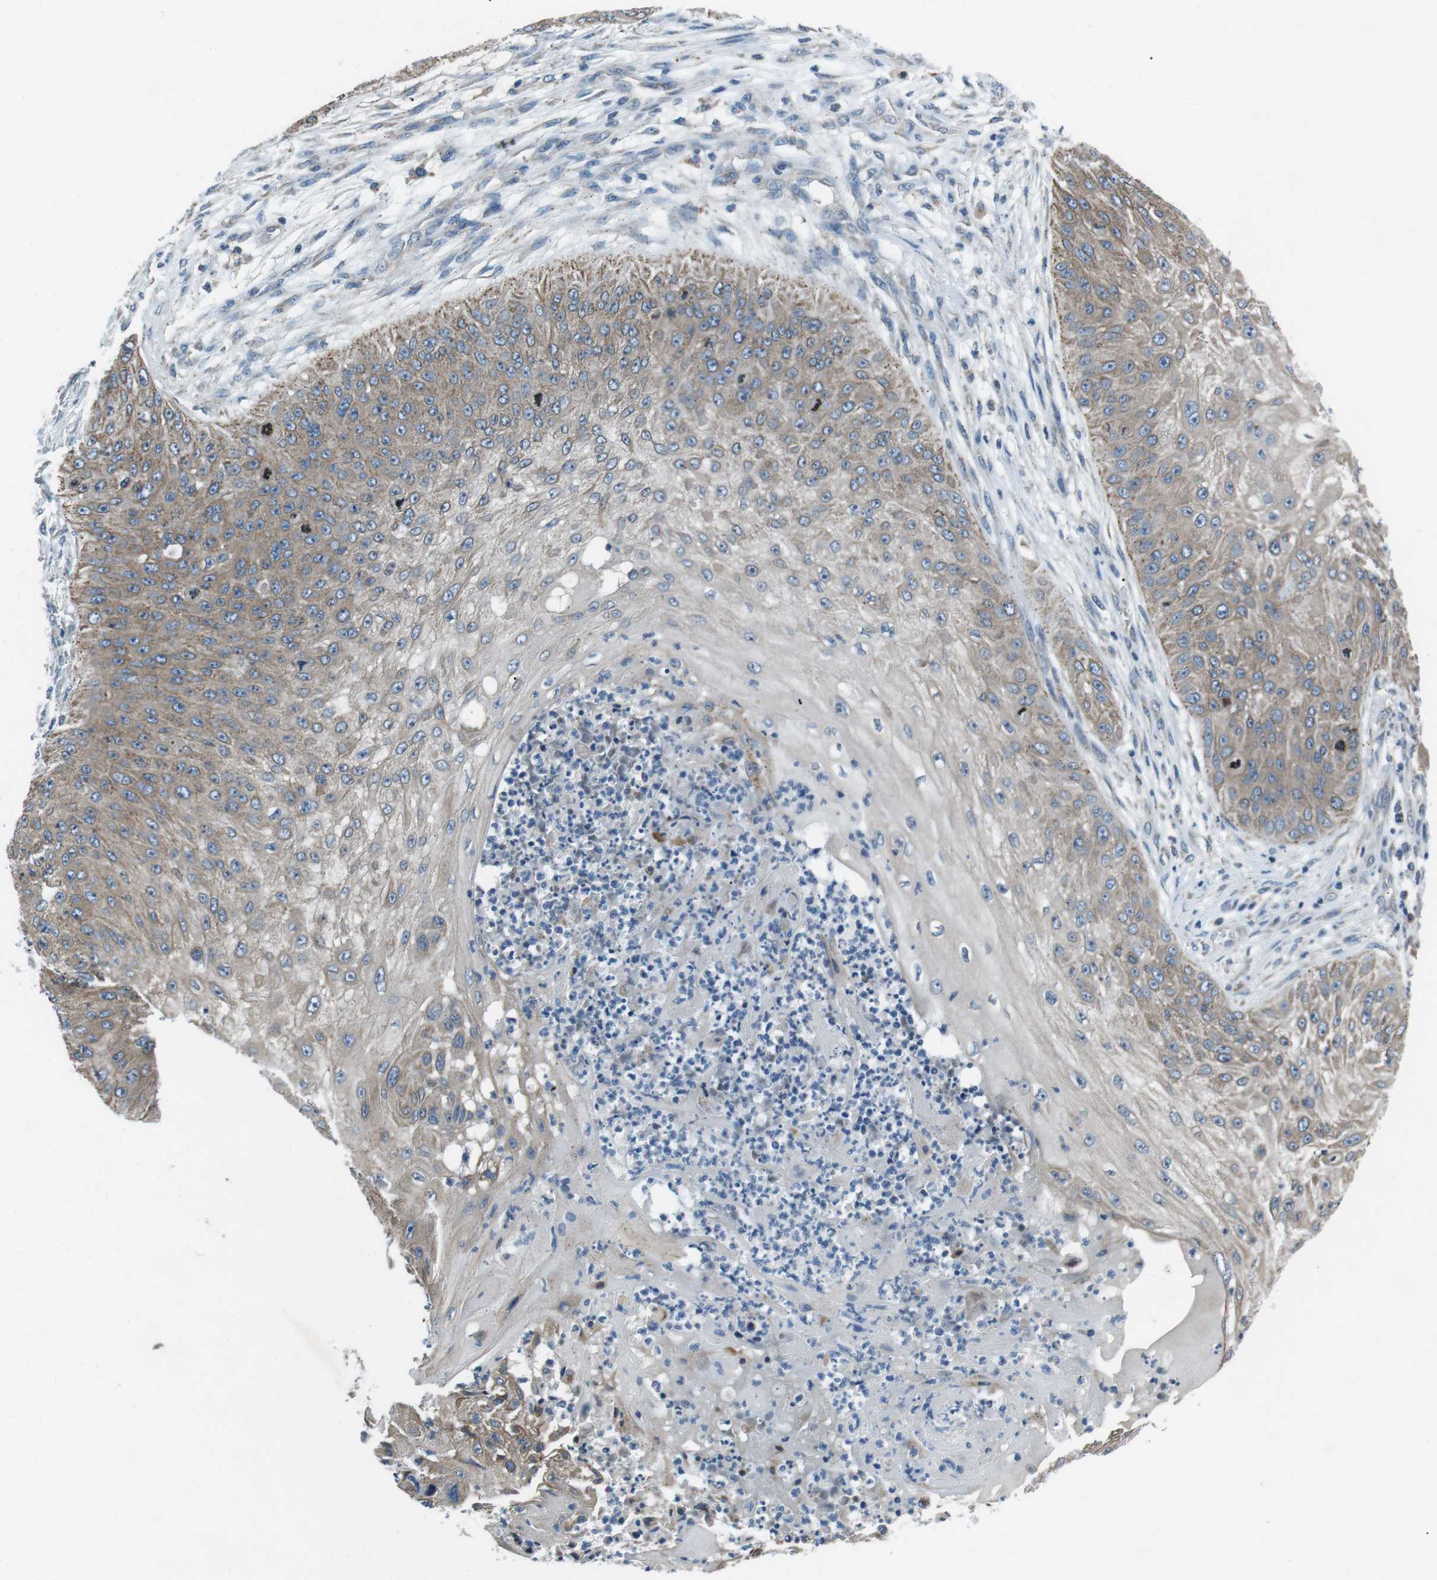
{"staining": {"intensity": "weak", "quantity": "25%-75%", "location": "cytoplasmic/membranous"}, "tissue": "skin cancer", "cell_type": "Tumor cells", "image_type": "cancer", "snomed": [{"axis": "morphology", "description": "Squamous cell carcinoma, NOS"}, {"axis": "topography", "description": "Skin"}], "caption": "Immunohistochemistry (IHC) staining of squamous cell carcinoma (skin), which exhibits low levels of weak cytoplasmic/membranous positivity in approximately 25%-75% of tumor cells indicating weak cytoplasmic/membranous protein positivity. The staining was performed using DAB (brown) for protein detection and nuclei were counterstained in hematoxylin (blue).", "gene": "FAM3B", "patient": {"sex": "female", "age": 80}}